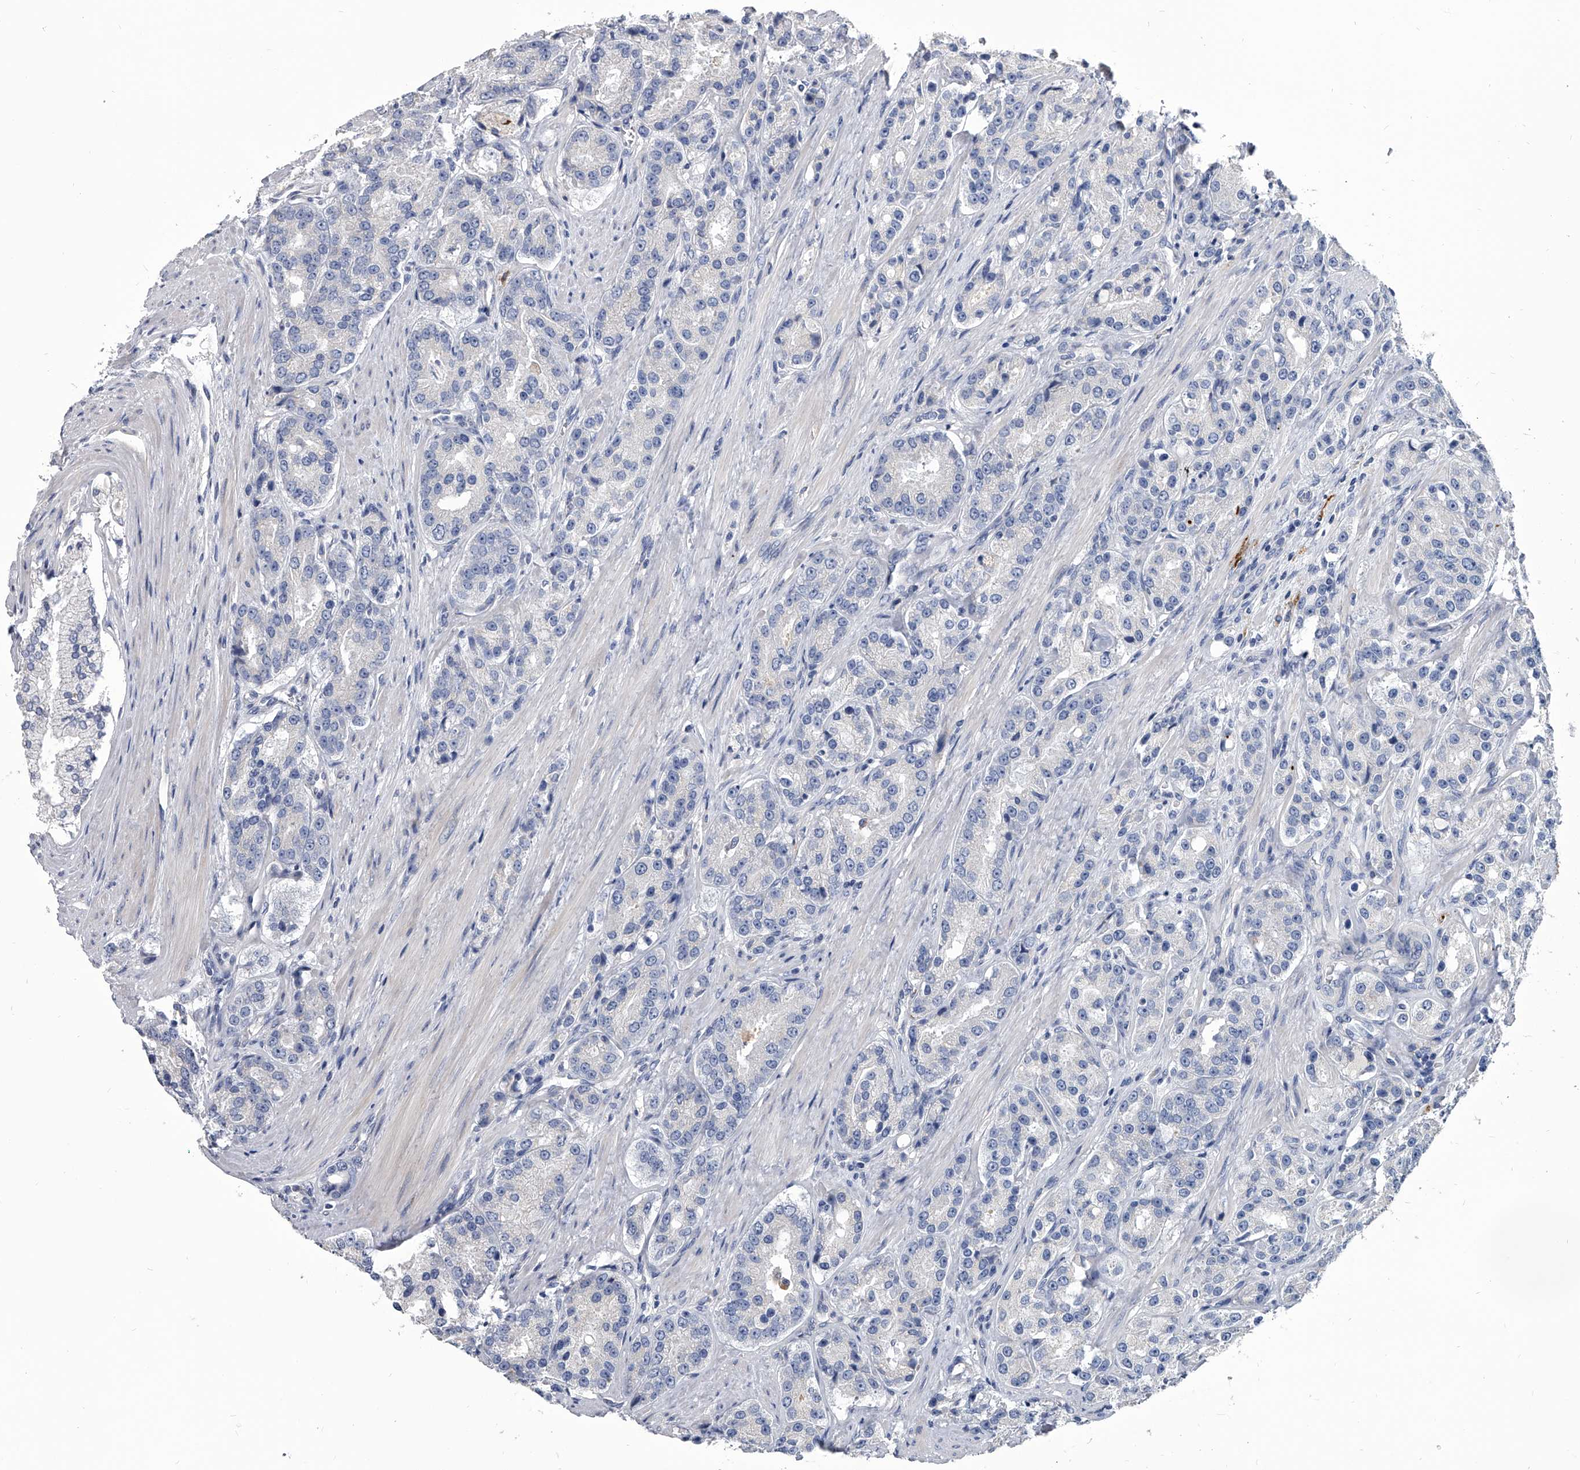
{"staining": {"intensity": "negative", "quantity": "none", "location": "none"}, "tissue": "prostate cancer", "cell_type": "Tumor cells", "image_type": "cancer", "snomed": [{"axis": "morphology", "description": "Adenocarcinoma, High grade"}, {"axis": "topography", "description": "Prostate"}], "caption": "Prostate cancer (adenocarcinoma (high-grade)) was stained to show a protein in brown. There is no significant staining in tumor cells.", "gene": "SPP1", "patient": {"sex": "male", "age": 60}}